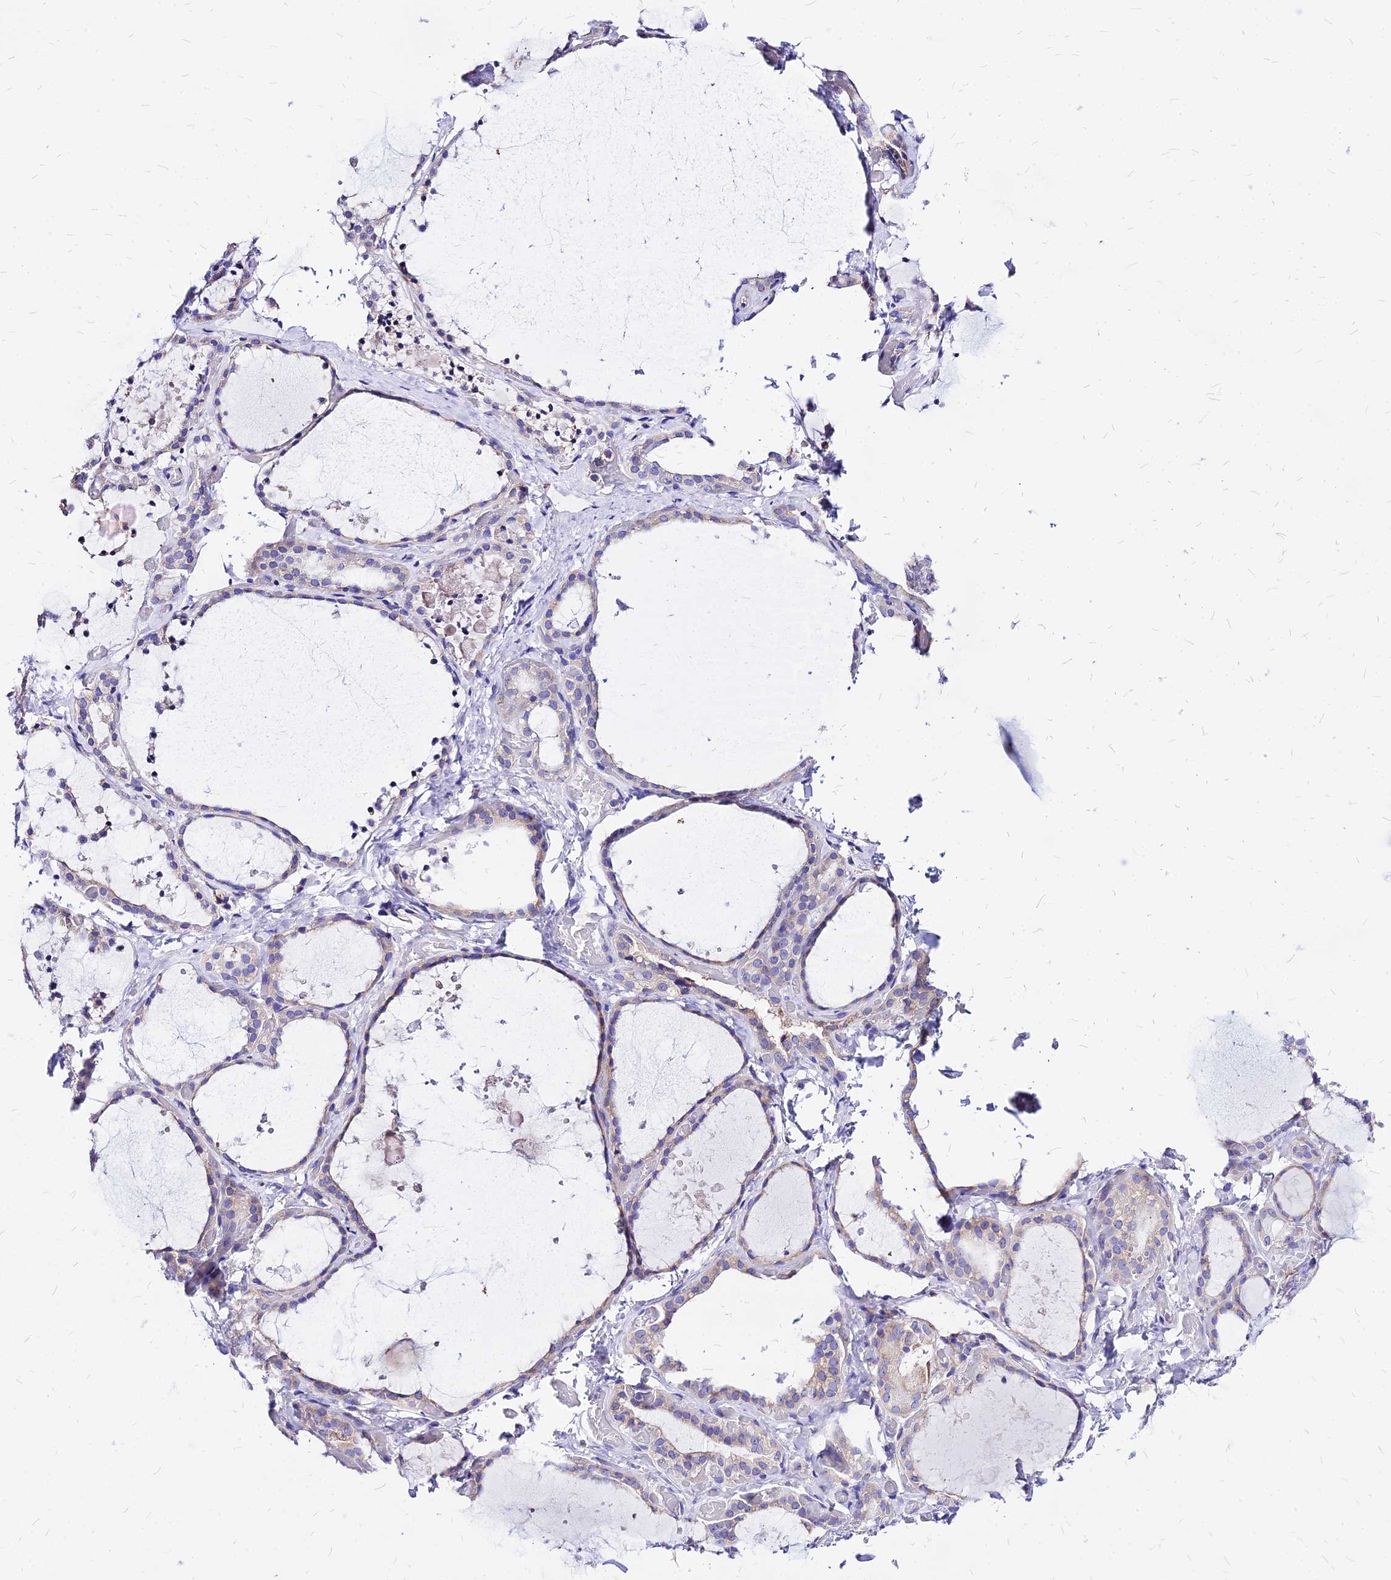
{"staining": {"intensity": "weak", "quantity": "25%-75%", "location": "cytoplasmic/membranous"}, "tissue": "thyroid gland", "cell_type": "Glandular cells", "image_type": "normal", "snomed": [{"axis": "morphology", "description": "Normal tissue, NOS"}, {"axis": "topography", "description": "Thyroid gland"}], "caption": "Protein staining reveals weak cytoplasmic/membranous expression in about 25%-75% of glandular cells in benign thyroid gland.", "gene": "RPL19", "patient": {"sex": "female", "age": 44}}